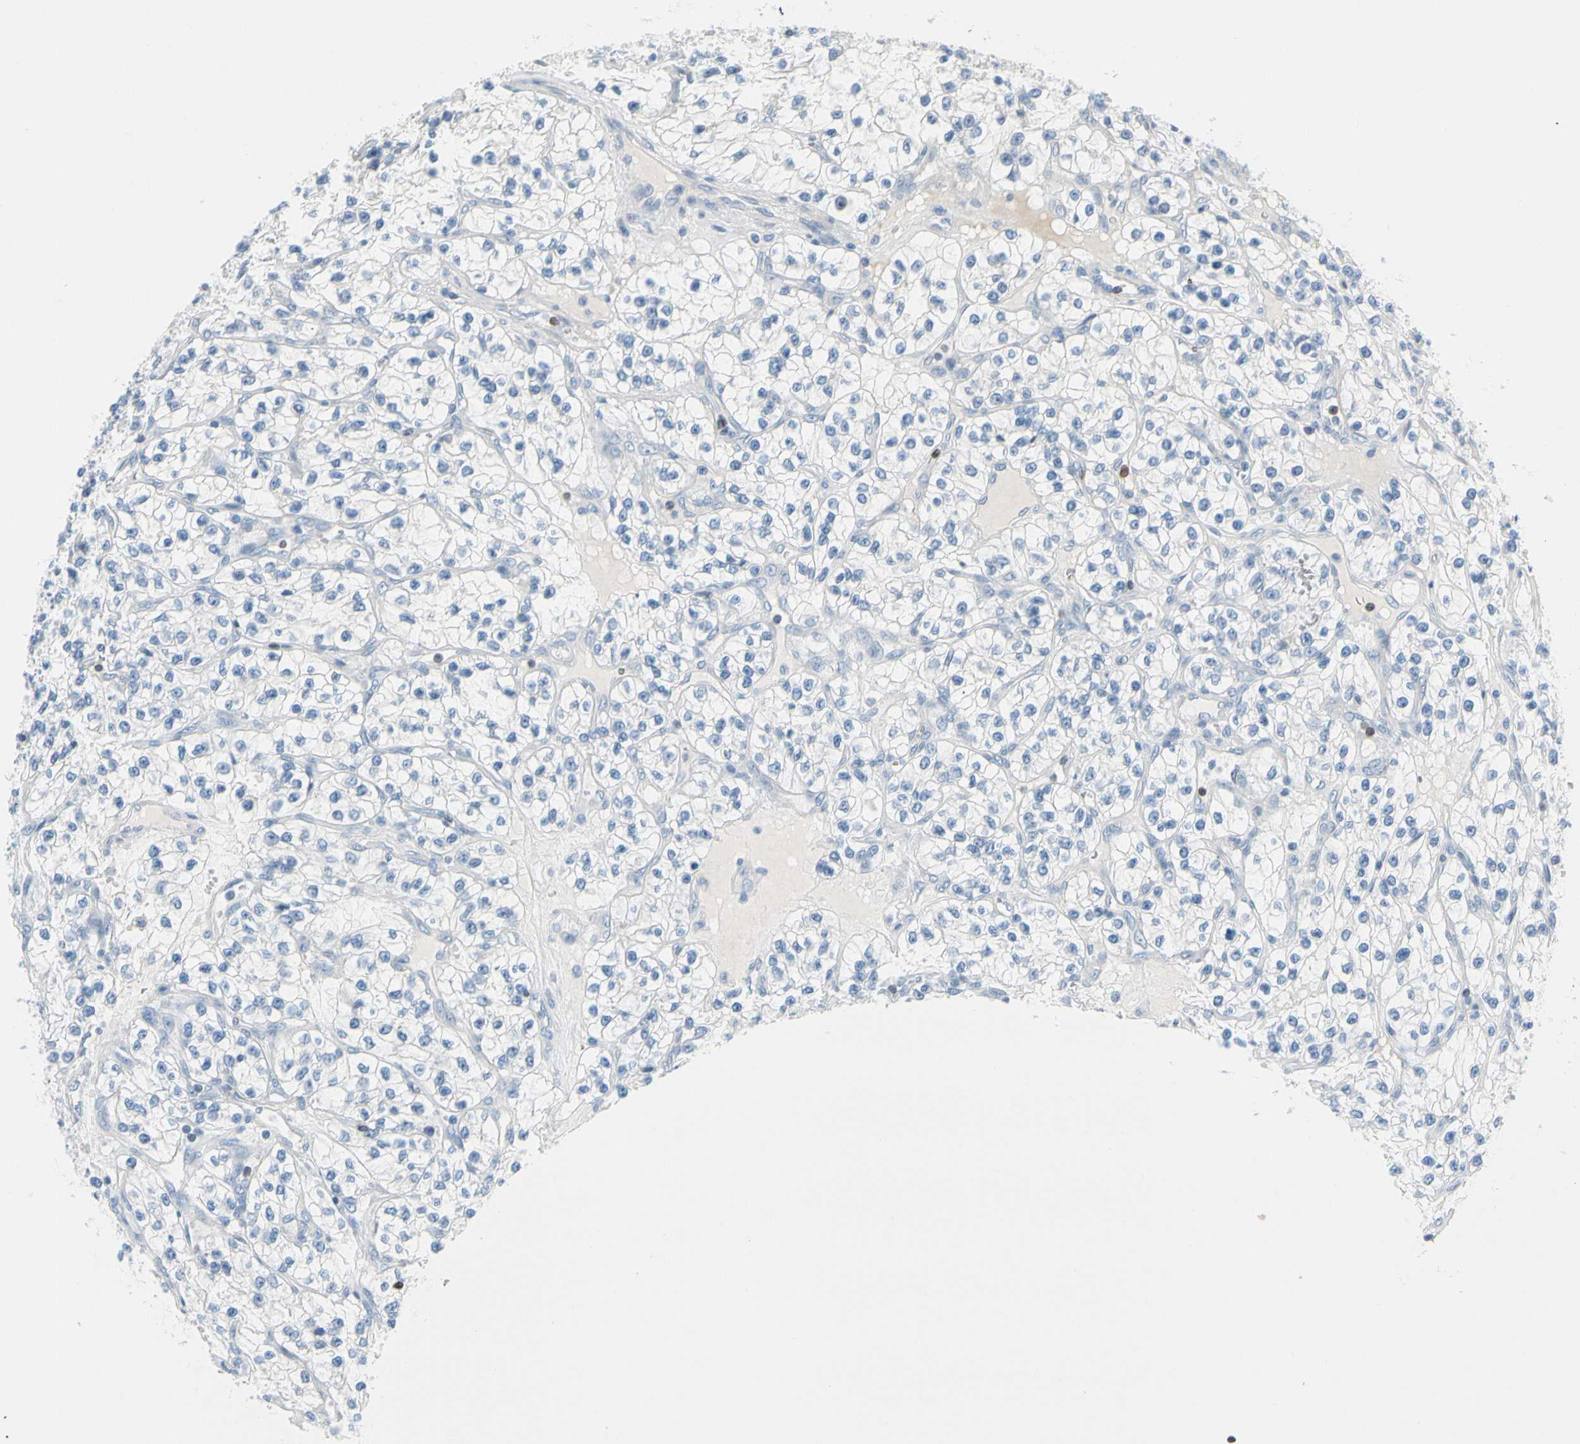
{"staining": {"intensity": "negative", "quantity": "none", "location": "none"}, "tissue": "renal cancer", "cell_type": "Tumor cells", "image_type": "cancer", "snomed": [{"axis": "morphology", "description": "Adenocarcinoma, NOS"}, {"axis": "topography", "description": "Kidney"}], "caption": "There is no significant positivity in tumor cells of renal cancer (adenocarcinoma). The staining is performed using DAB brown chromogen with nuclei counter-stained in using hematoxylin.", "gene": "ZNF132", "patient": {"sex": "female", "age": 57}}